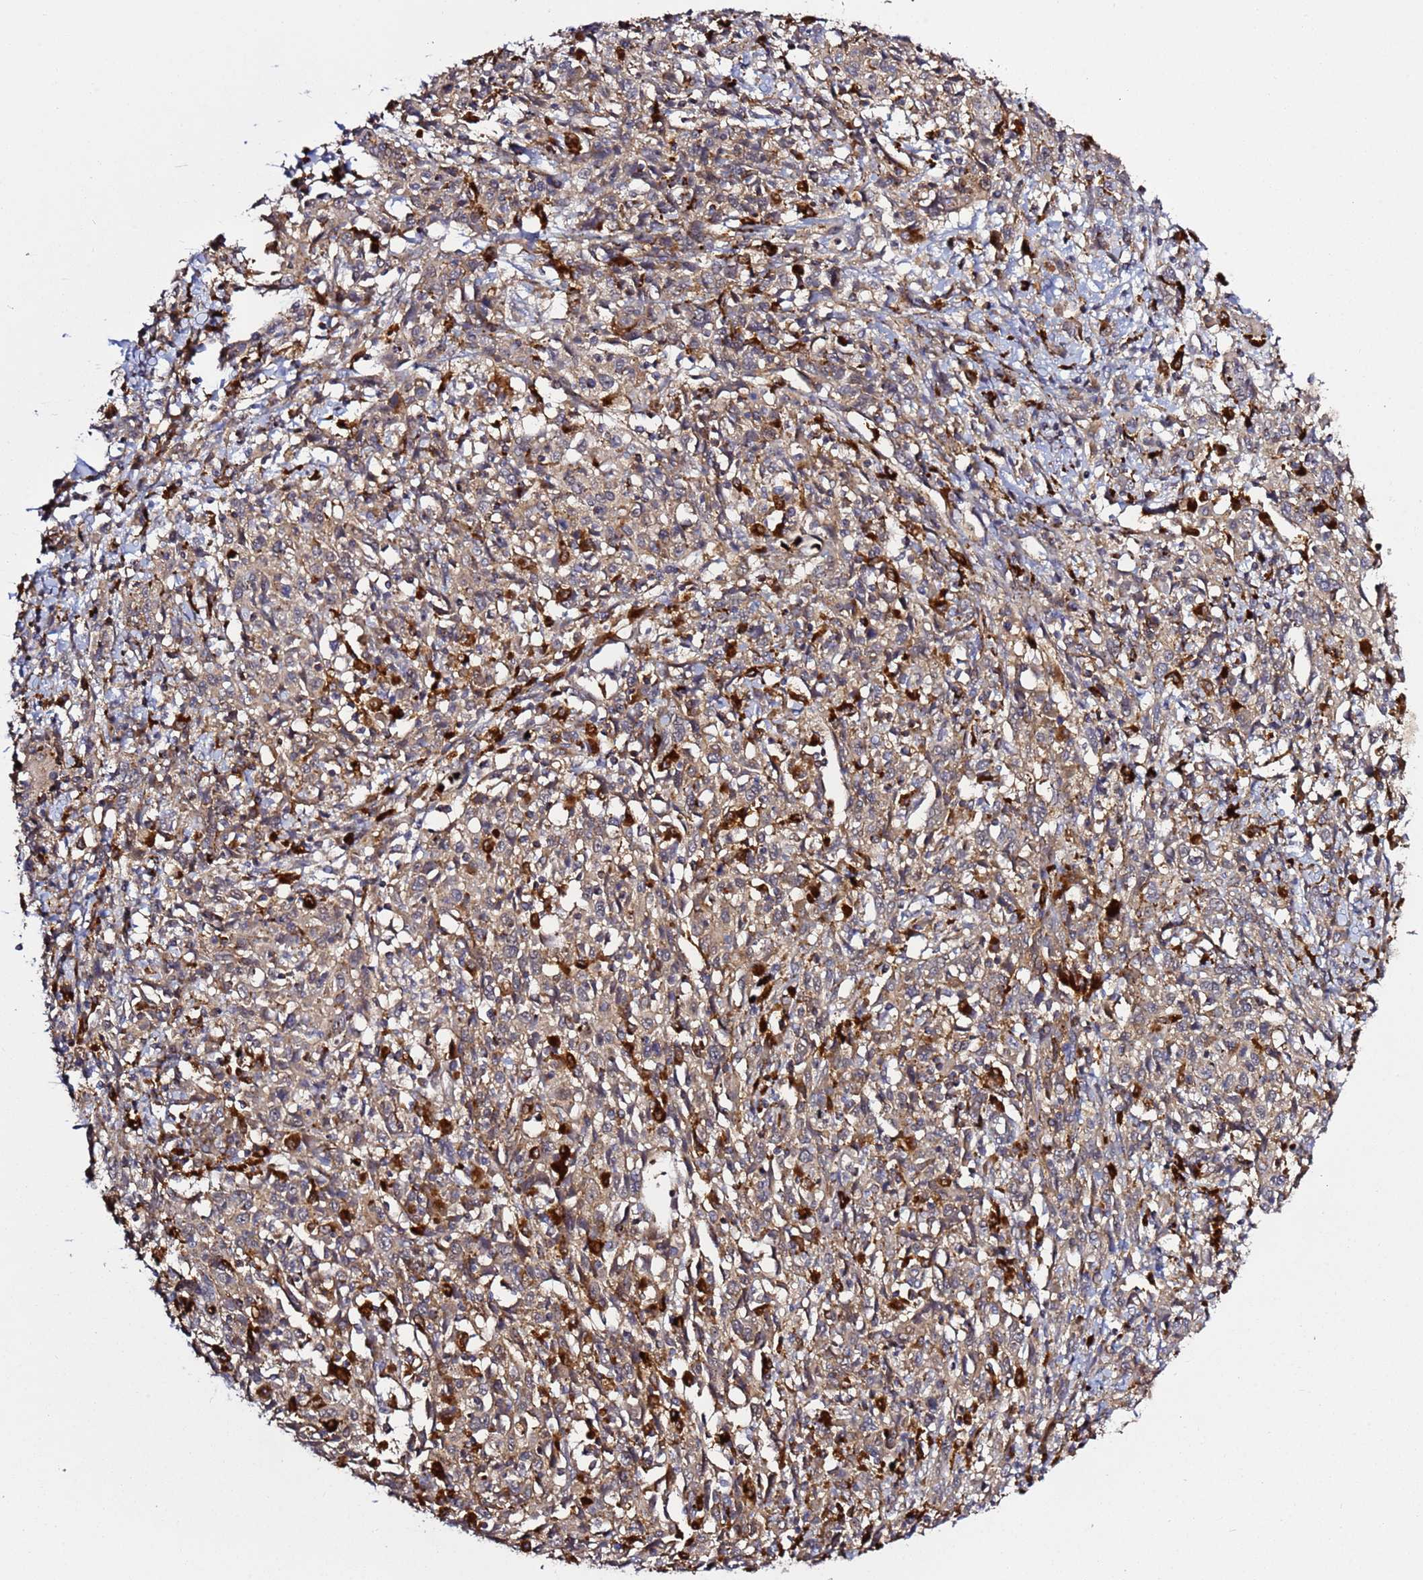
{"staining": {"intensity": "moderate", "quantity": ">75%", "location": "cytoplasmic/membranous"}, "tissue": "cervical cancer", "cell_type": "Tumor cells", "image_type": "cancer", "snomed": [{"axis": "morphology", "description": "Squamous cell carcinoma, NOS"}, {"axis": "topography", "description": "Cervix"}], "caption": "Protein analysis of cervical cancer tissue displays moderate cytoplasmic/membranous positivity in approximately >75% of tumor cells. Nuclei are stained in blue.", "gene": "VPS36", "patient": {"sex": "female", "age": 46}}